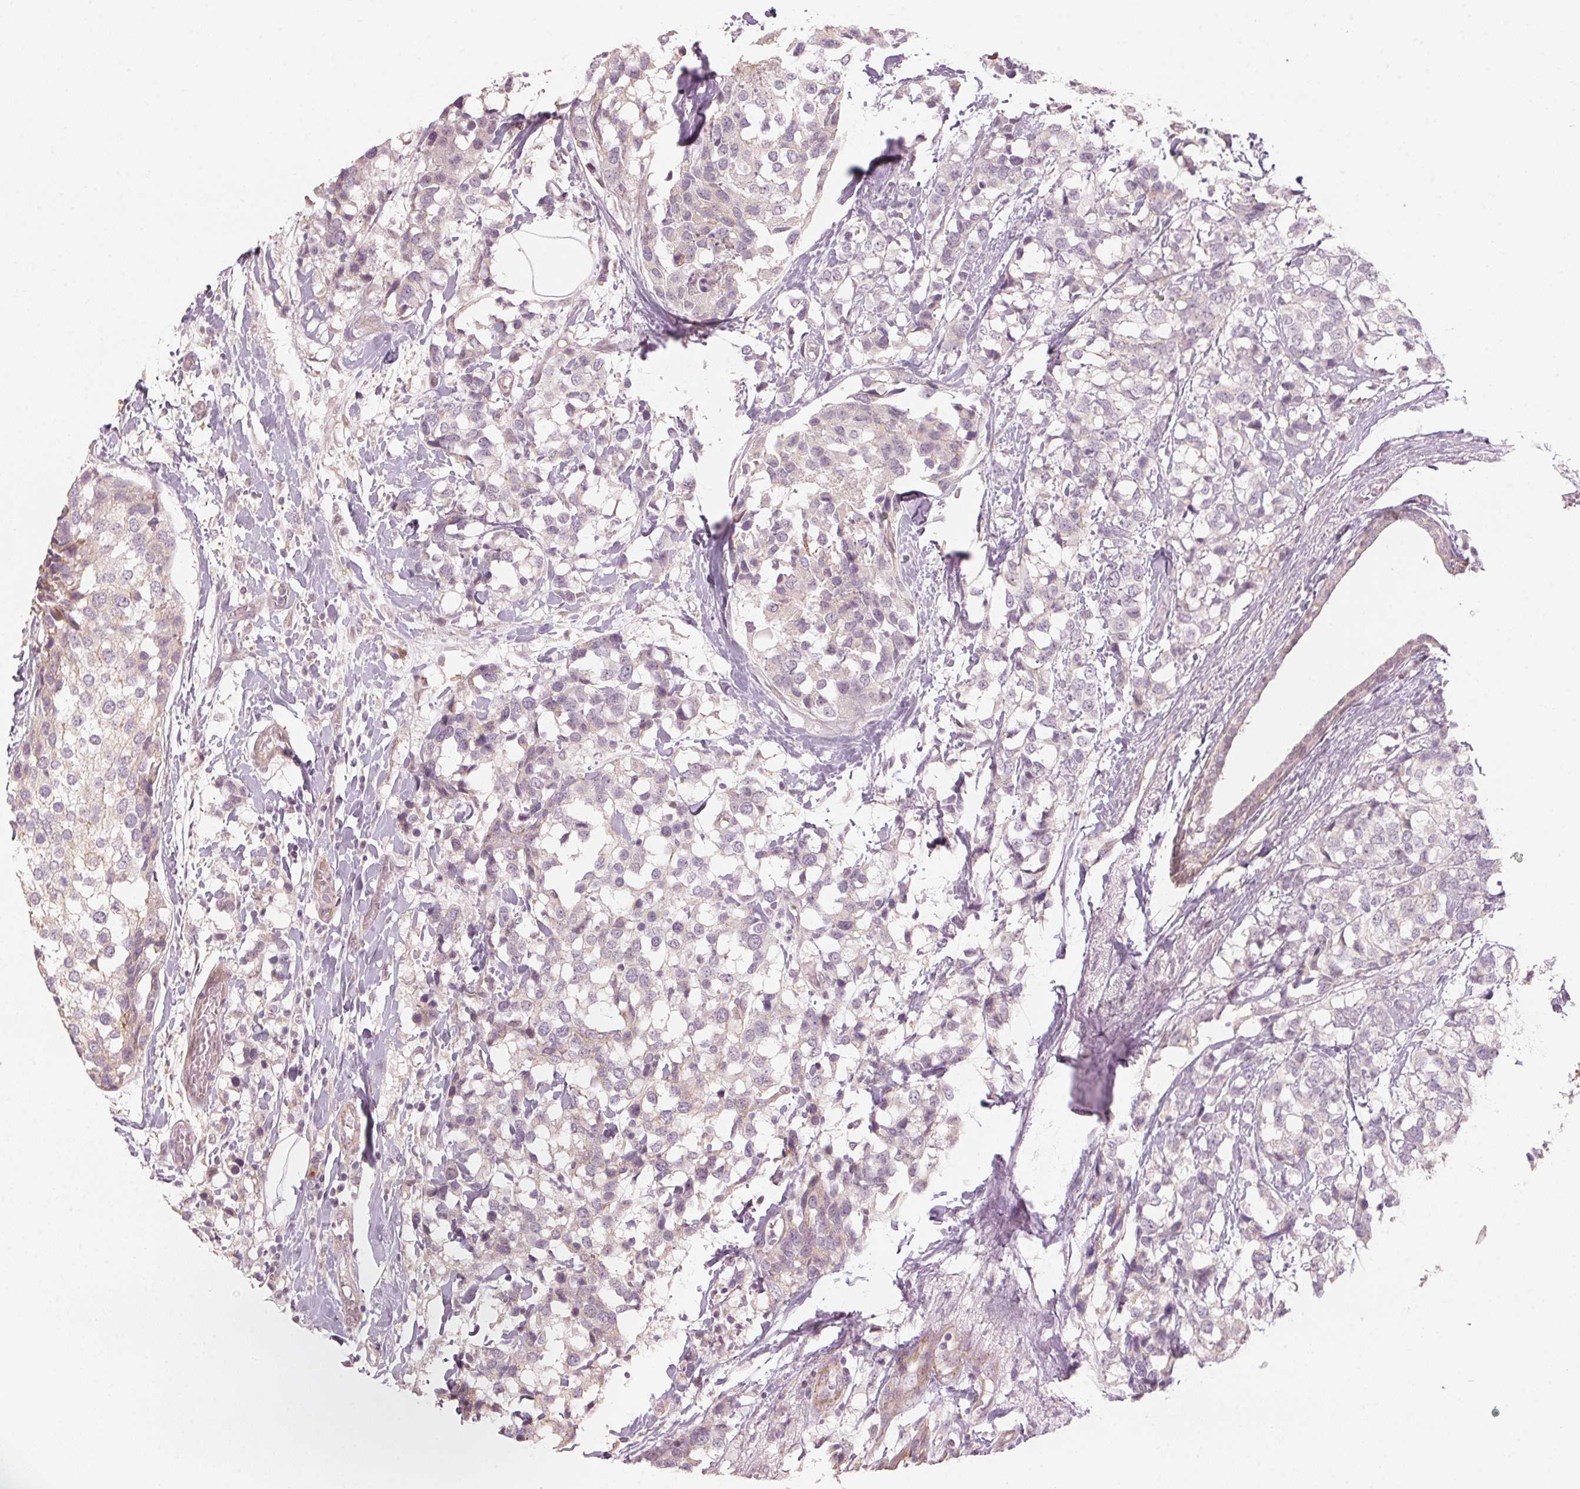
{"staining": {"intensity": "negative", "quantity": "none", "location": "none"}, "tissue": "breast cancer", "cell_type": "Tumor cells", "image_type": "cancer", "snomed": [{"axis": "morphology", "description": "Lobular carcinoma"}, {"axis": "topography", "description": "Breast"}], "caption": "Breast cancer was stained to show a protein in brown. There is no significant staining in tumor cells. The staining was performed using DAB (3,3'-diaminobenzidine) to visualize the protein expression in brown, while the nuclei were stained in blue with hematoxylin (Magnification: 20x).", "gene": "TMED6", "patient": {"sex": "female", "age": 59}}